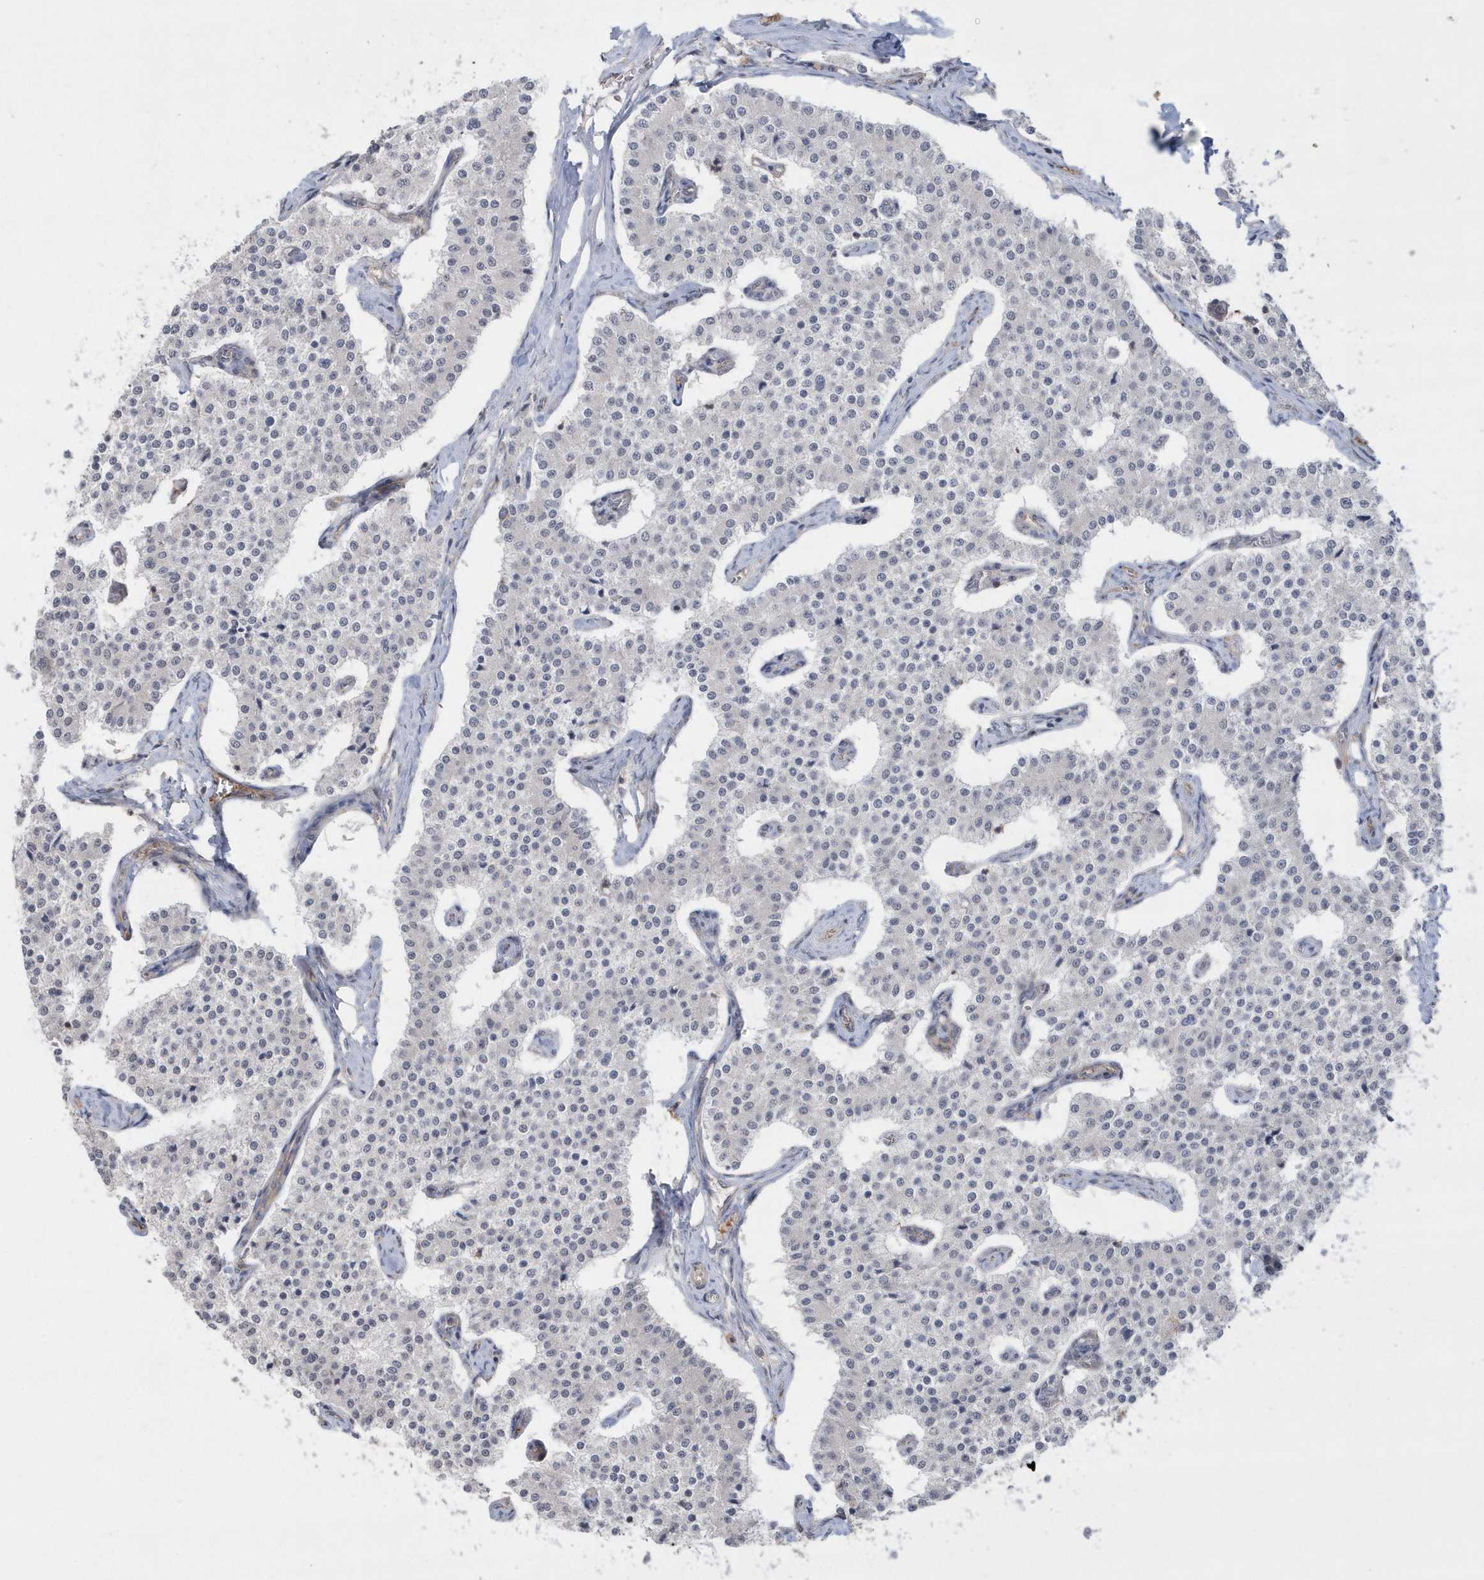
{"staining": {"intensity": "negative", "quantity": "none", "location": "none"}, "tissue": "carcinoid", "cell_type": "Tumor cells", "image_type": "cancer", "snomed": [{"axis": "morphology", "description": "Carcinoid, malignant, NOS"}, {"axis": "topography", "description": "Colon"}], "caption": "This is an immunohistochemistry micrograph of carcinoid. There is no expression in tumor cells.", "gene": "CRIP3", "patient": {"sex": "female", "age": 52}}